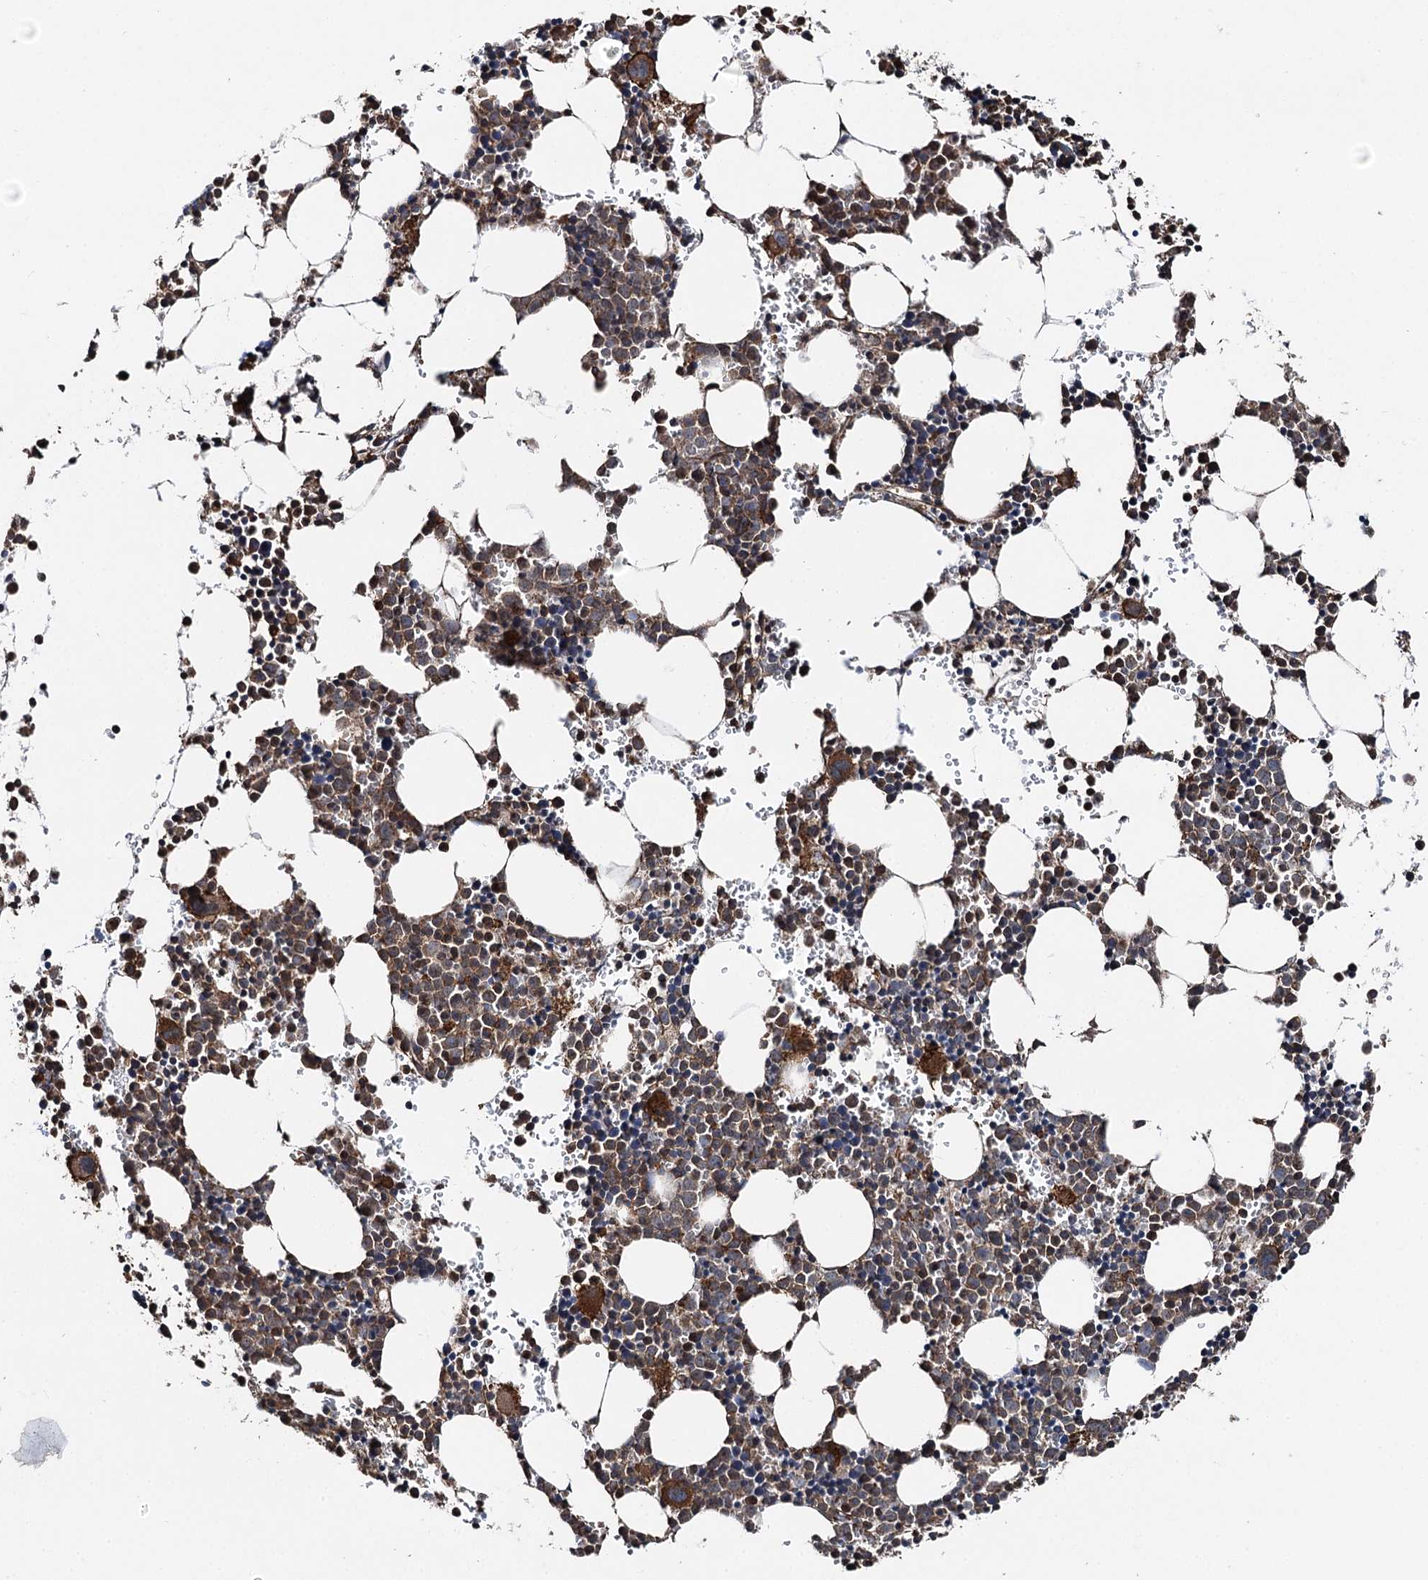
{"staining": {"intensity": "strong", "quantity": "25%-75%", "location": "cytoplasmic/membranous"}, "tissue": "bone marrow", "cell_type": "Hematopoietic cells", "image_type": "normal", "snomed": [{"axis": "morphology", "description": "Normal tissue, NOS"}, {"axis": "topography", "description": "Bone marrow"}], "caption": "Human bone marrow stained for a protein (brown) shows strong cytoplasmic/membranous positive expression in about 25%-75% of hematopoietic cells.", "gene": "ITFG2", "patient": {"sex": "female", "age": 89}}